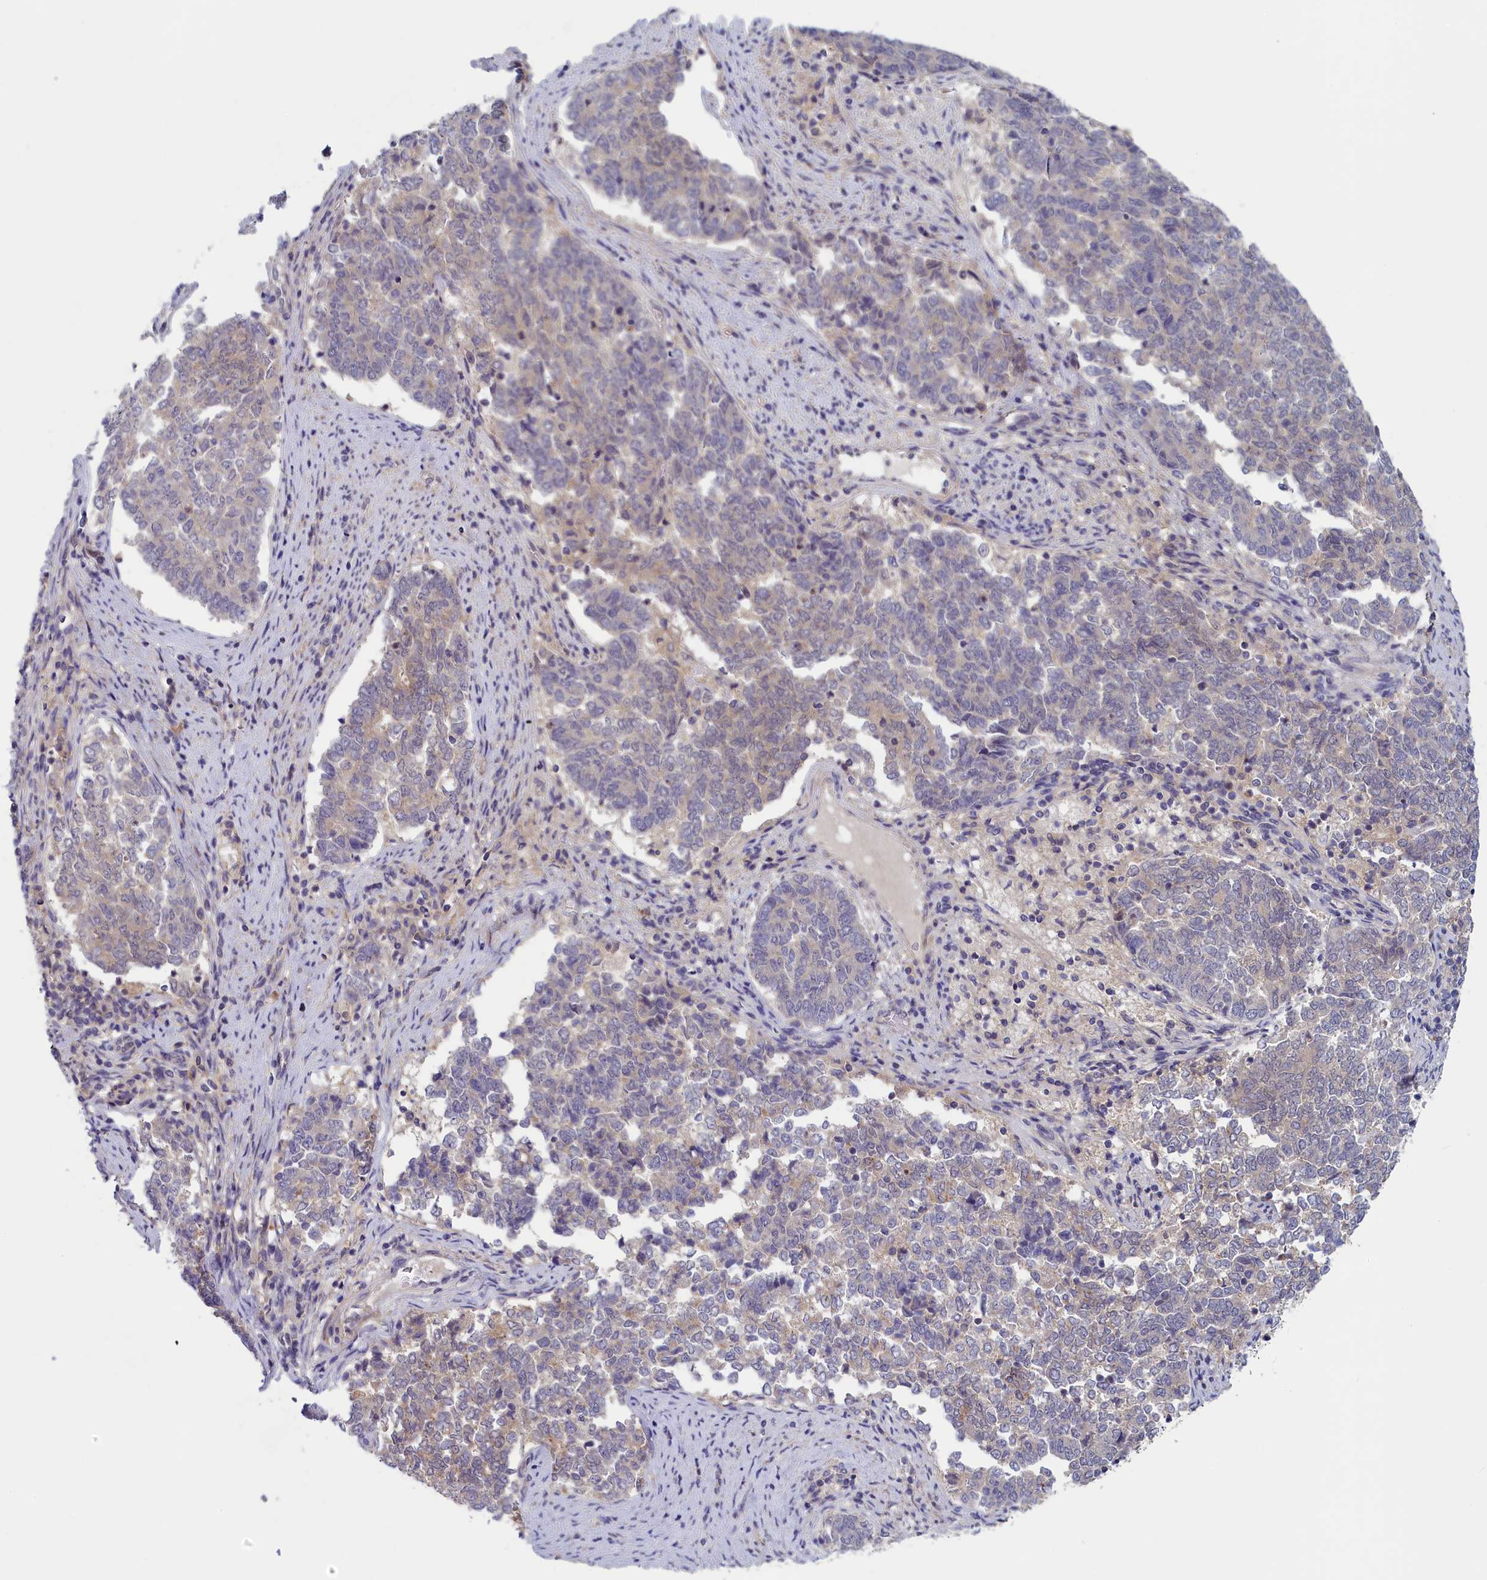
{"staining": {"intensity": "weak", "quantity": "<25%", "location": "cytoplasmic/membranous"}, "tissue": "endometrial cancer", "cell_type": "Tumor cells", "image_type": "cancer", "snomed": [{"axis": "morphology", "description": "Adenocarcinoma, NOS"}, {"axis": "topography", "description": "Endometrium"}], "caption": "Tumor cells are negative for protein expression in human endometrial adenocarcinoma.", "gene": "NUBP1", "patient": {"sex": "female", "age": 80}}